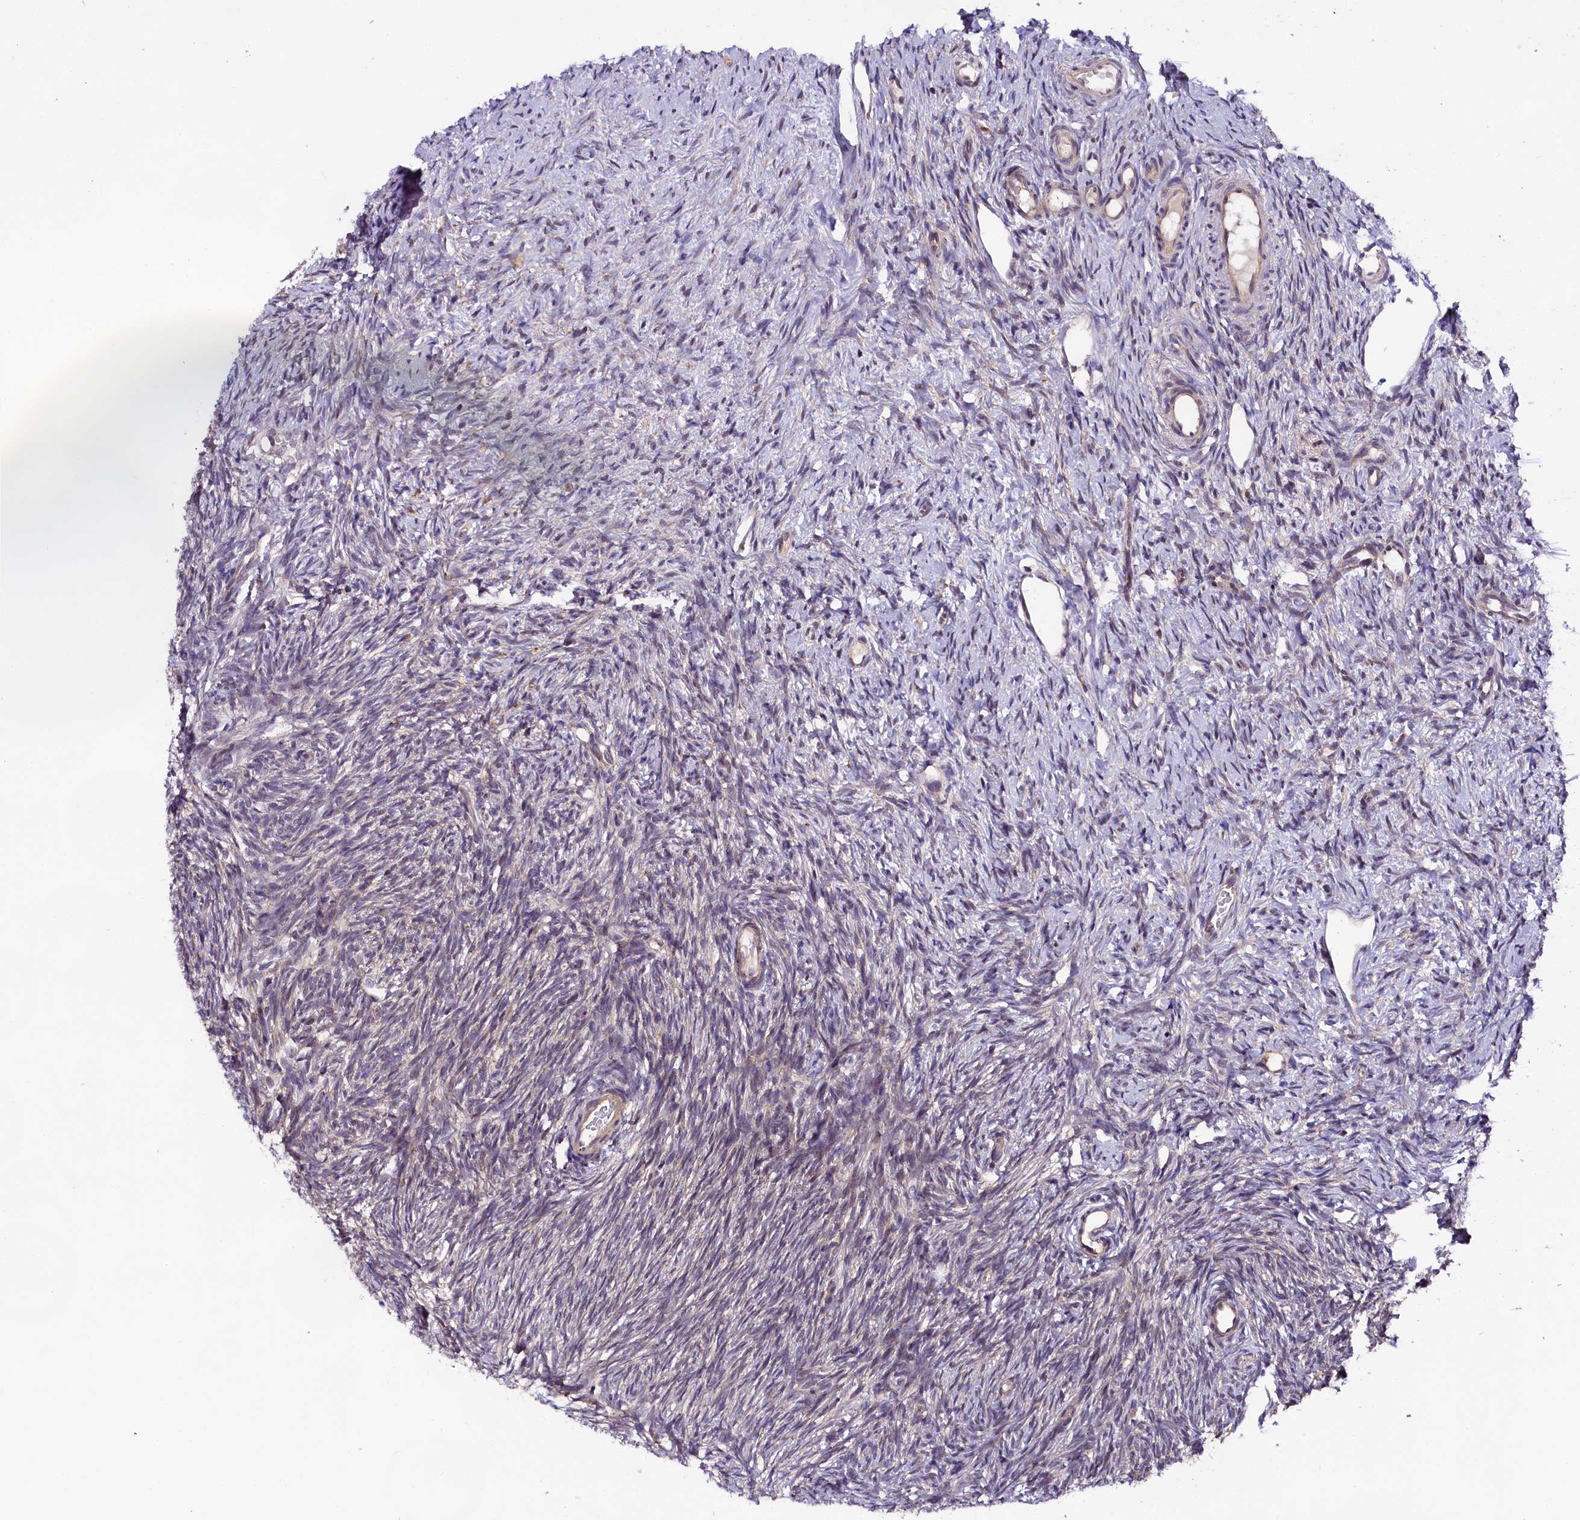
{"staining": {"intensity": "strong", "quantity": ">75%", "location": "cytoplasmic/membranous"}, "tissue": "ovary", "cell_type": "Follicle cells", "image_type": "normal", "snomed": [{"axis": "morphology", "description": "Normal tissue, NOS"}, {"axis": "topography", "description": "Ovary"}], "caption": "Ovary stained for a protein exhibits strong cytoplasmic/membranous positivity in follicle cells. Using DAB (brown) and hematoxylin (blue) stains, captured at high magnification using brightfield microscopy.", "gene": "DOHH", "patient": {"sex": "female", "age": 51}}